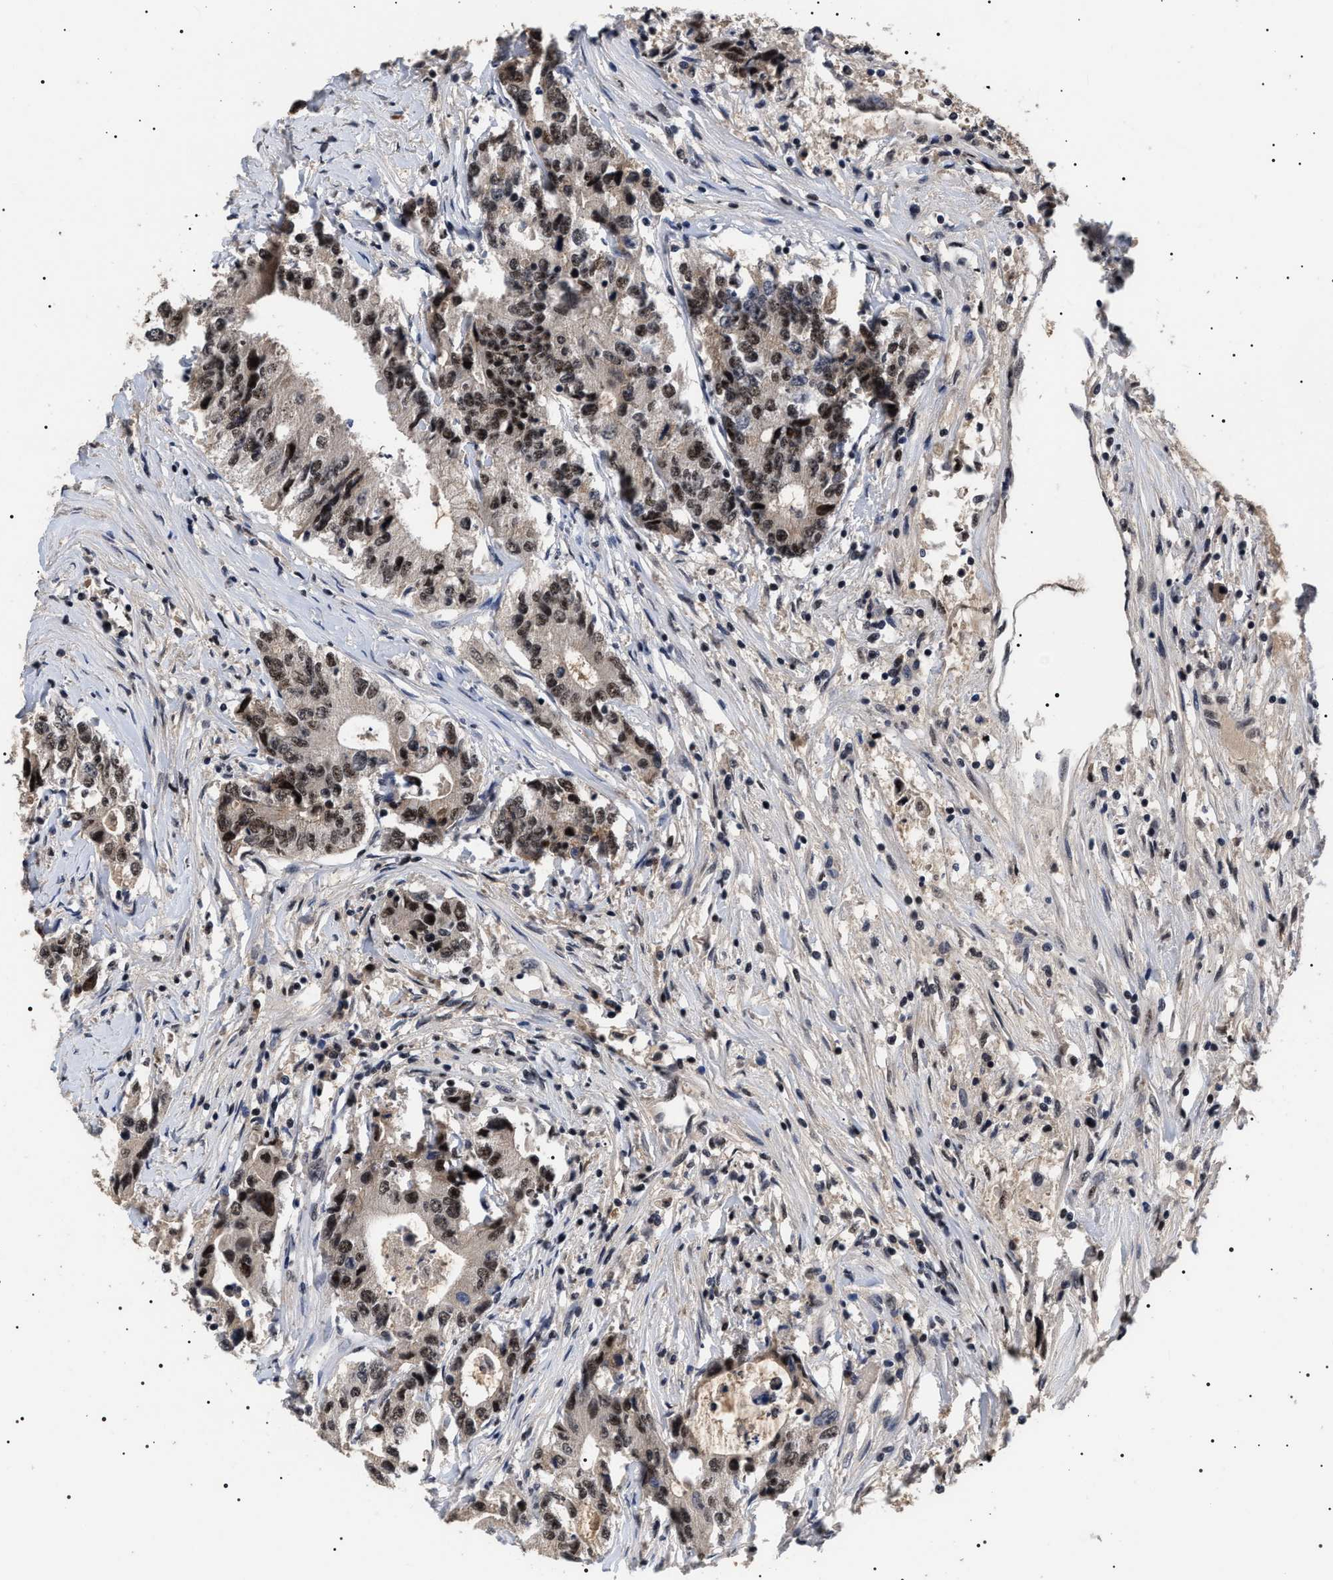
{"staining": {"intensity": "strong", "quantity": ">75%", "location": "nuclear"}, "tissue": "colorectal cancer", "cell_type": "Tumor cells", "image_type": "cancer", "snomed": [{"axis": "morphology", "description": "Adenocarcinoma, NOS"}, {"axis": "topography", "description": "Colon"}], "caption": "Colorectal cancer tissue shows strong nuclear expression in approximately >75% of tumor cells, visualized by immunohistochemistry.", "gene": "CAAP1", "patient": {"sex": "female", "age": 77}}